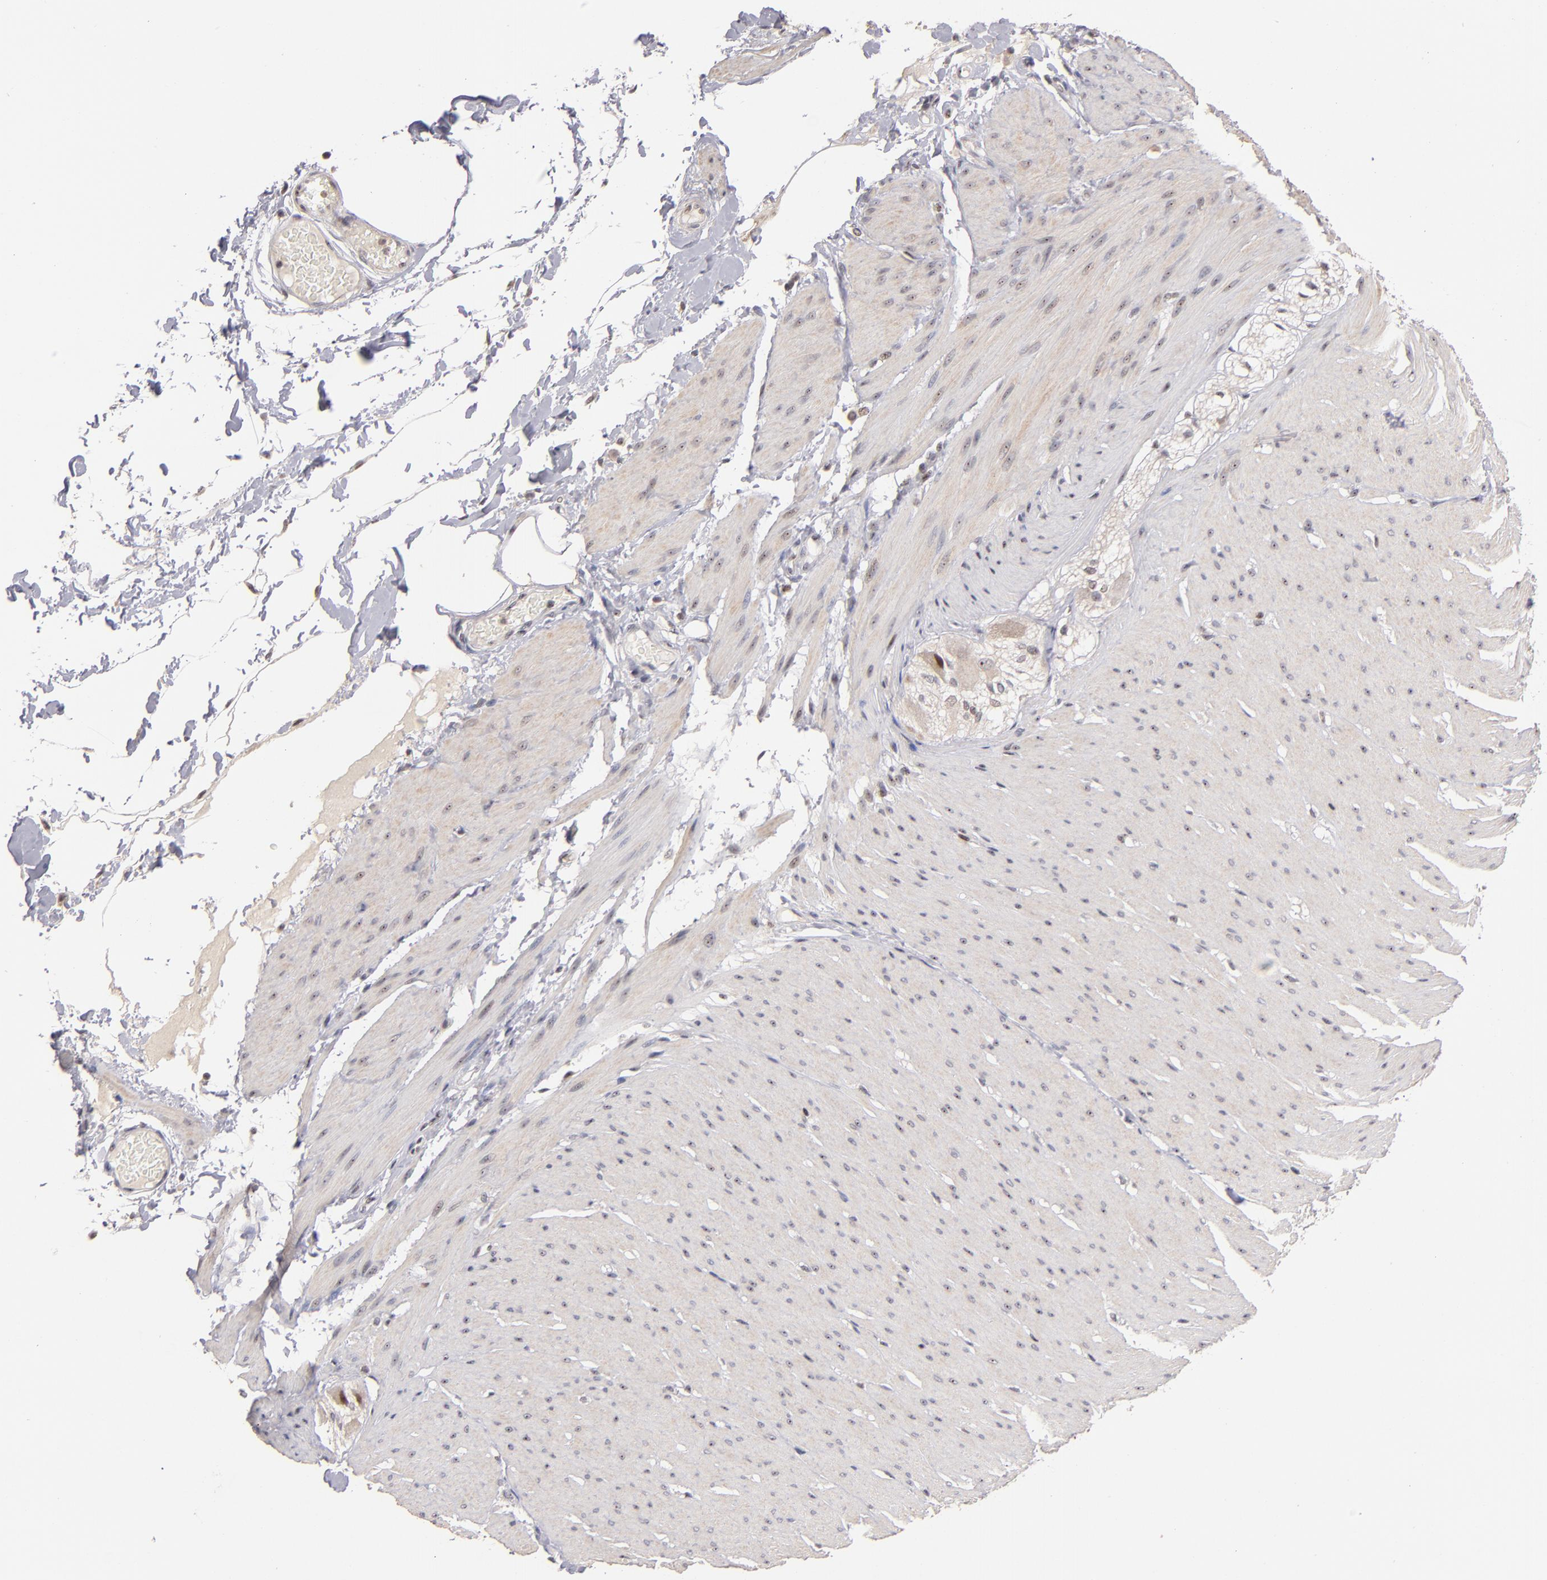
{"staining": {"intensity": "negative", "quantity": "none", "location": "none"}, "tissue": "smooth muscle", "cell_type": "Smooth muscle cells", "image_type": "normal", "snomed": [{"axis": "morphology", "description": "Normal tissue, NOS"}, {"axis": "topography", "description": "Smooth muscle"}, {"axis": "topography", "description": "Colon"}], "caption": "IHC micrograph of unremarkable human smooth muscle stained for a protein (brown), which reveals no staining in smooth muscle cells. (DAB (3,3'-diaminobenzidine) IHC with hematoxylin counter stain).", "gene": "PCNX4", "patient": {"sex": "male", "age": 67}}